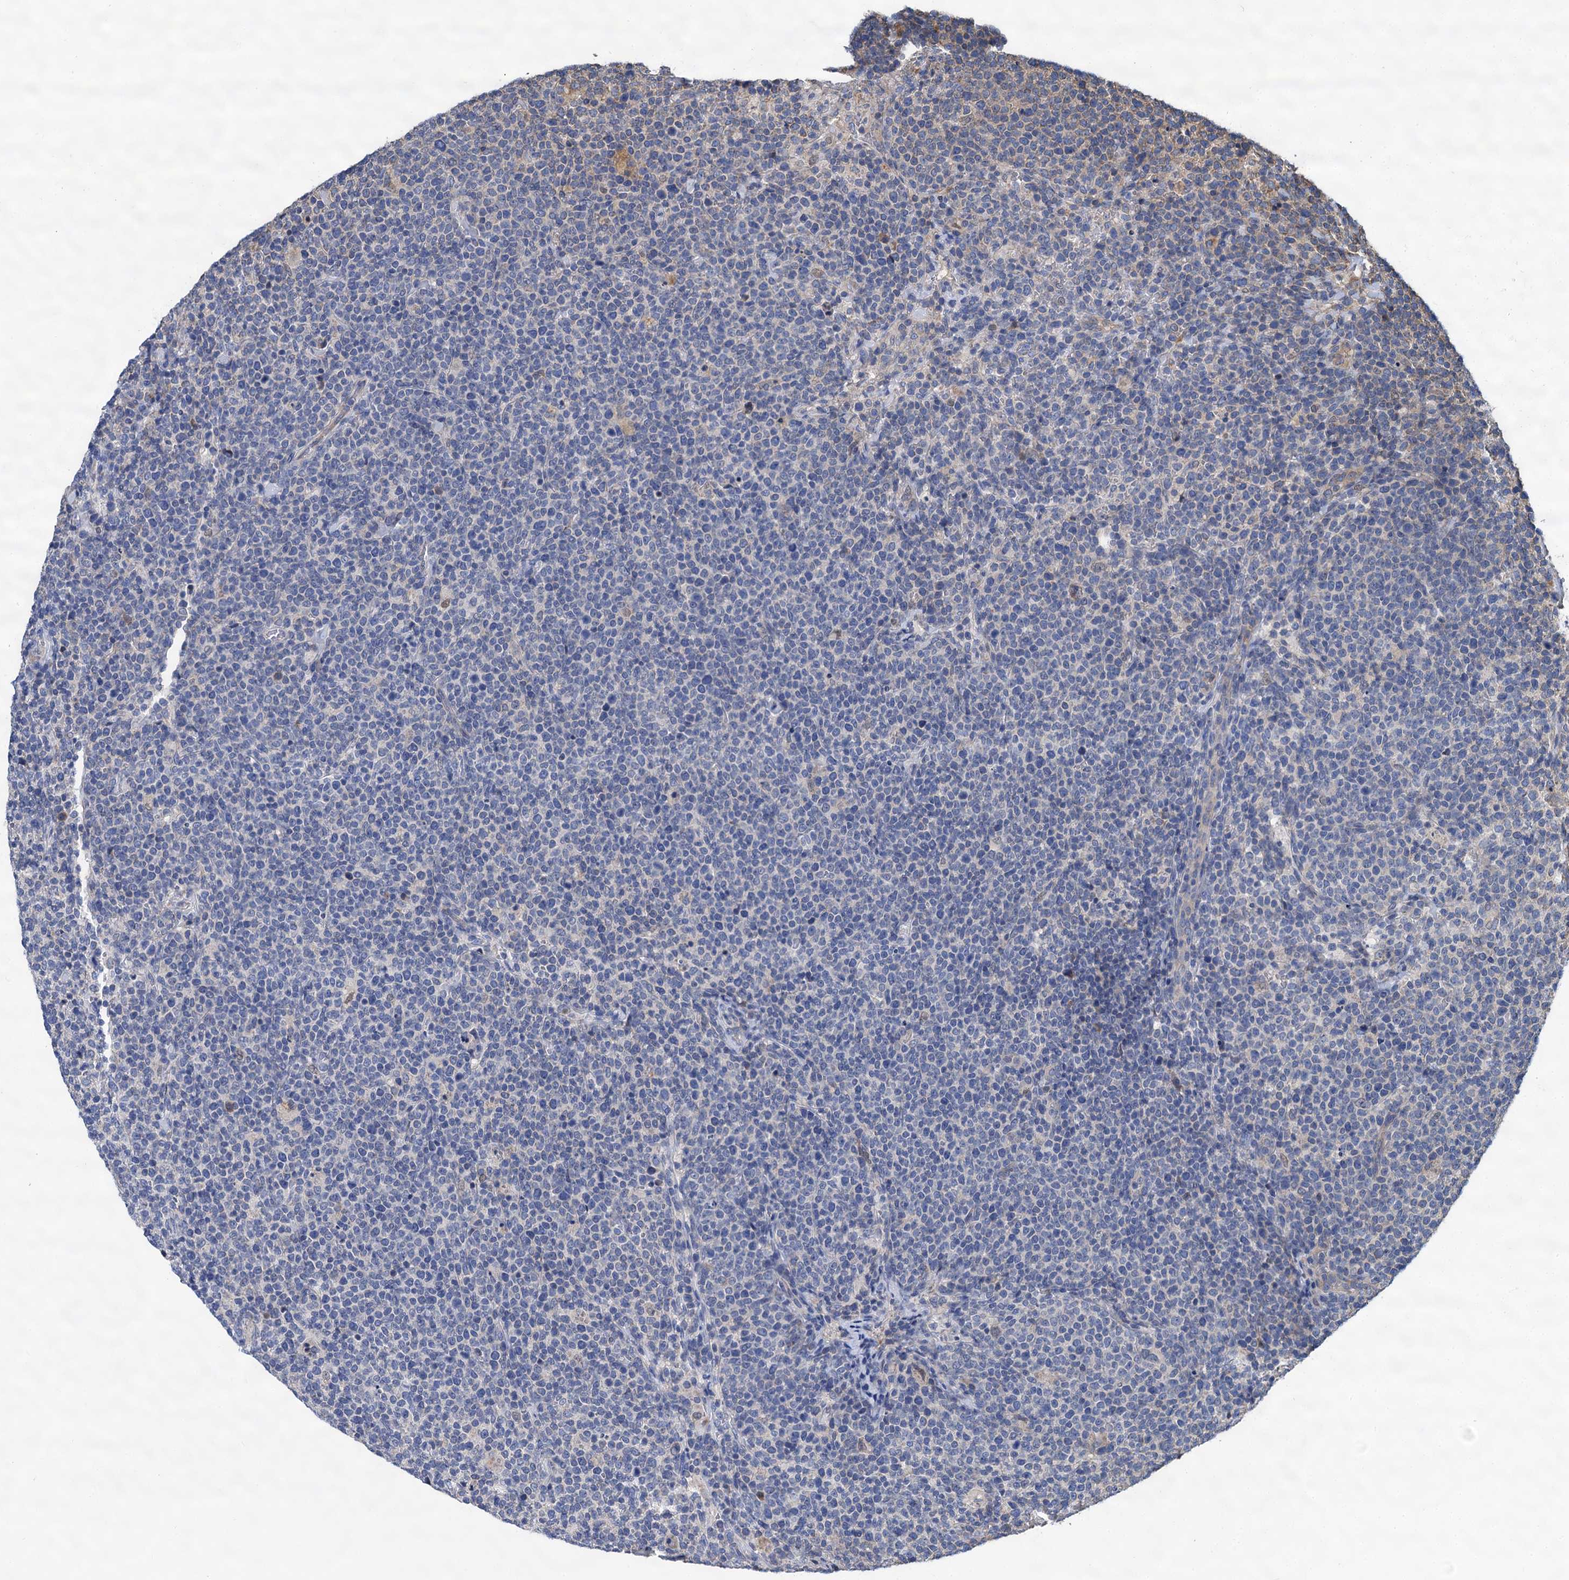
{"staining": {"intensity": "negative", "quantity": "none", "location": "none"}, "tissue": "lymphoma", "cell_type": "Tumor cells", "image_type": "cancer", "snomed": [{"axis": "morphology", "description": "Malignant lymphoma, non-Hodgkin's type, High grade"}, {"axis": "topography", "description": "Lymph node"}], "caption": "Immunohistochemistry histopathology image of neoplastic tissue: lymphoma stained with DAB demonstrates no significant protein staining in tumor cells. (DAB IHC, high magnification).", "gene": "LINS1", "patient": {"sex": "male", "age": 61}}